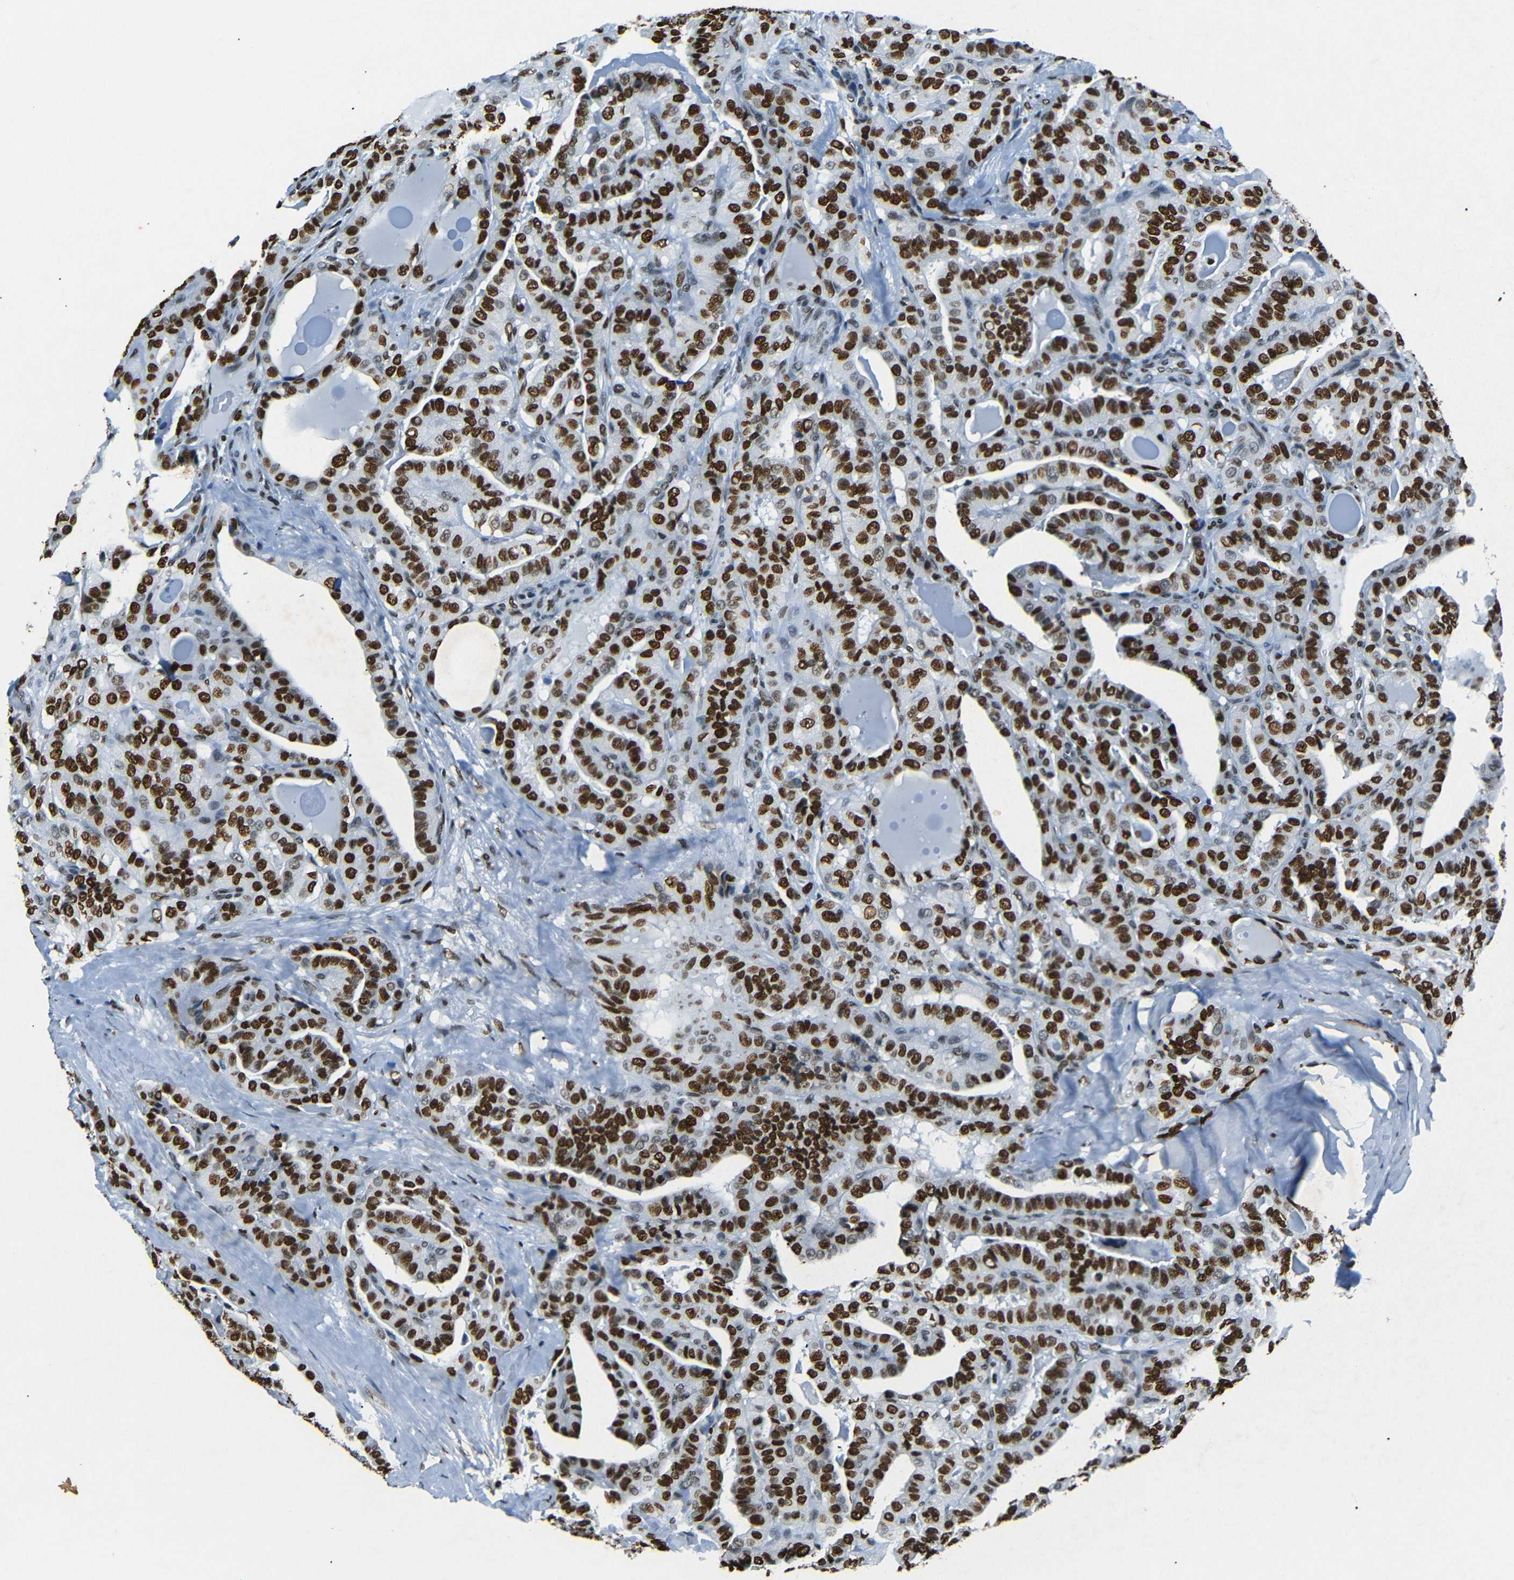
{"staining": {"intensity": "strong", "quantity": ">75%", "location": "nuclear"}, "tissue": "thyroid cancer", "cell_type": "Tumor cells", "image_type": "cancer", "snomed": [{"axis": "morphology", "description": "Papillary adenocarcinoma, NOS"}, {"axis": "topography", "description": "Thyroid gland"}], "caption": "Immunohistochemical staining of papillary adenocarcinoma (thyroid) exhibits high levels of strong nuclear protein positivity in about >75% of tumor cells.", "gene": "HMGN1", "patient": {"sex": "male", "age": 77}}